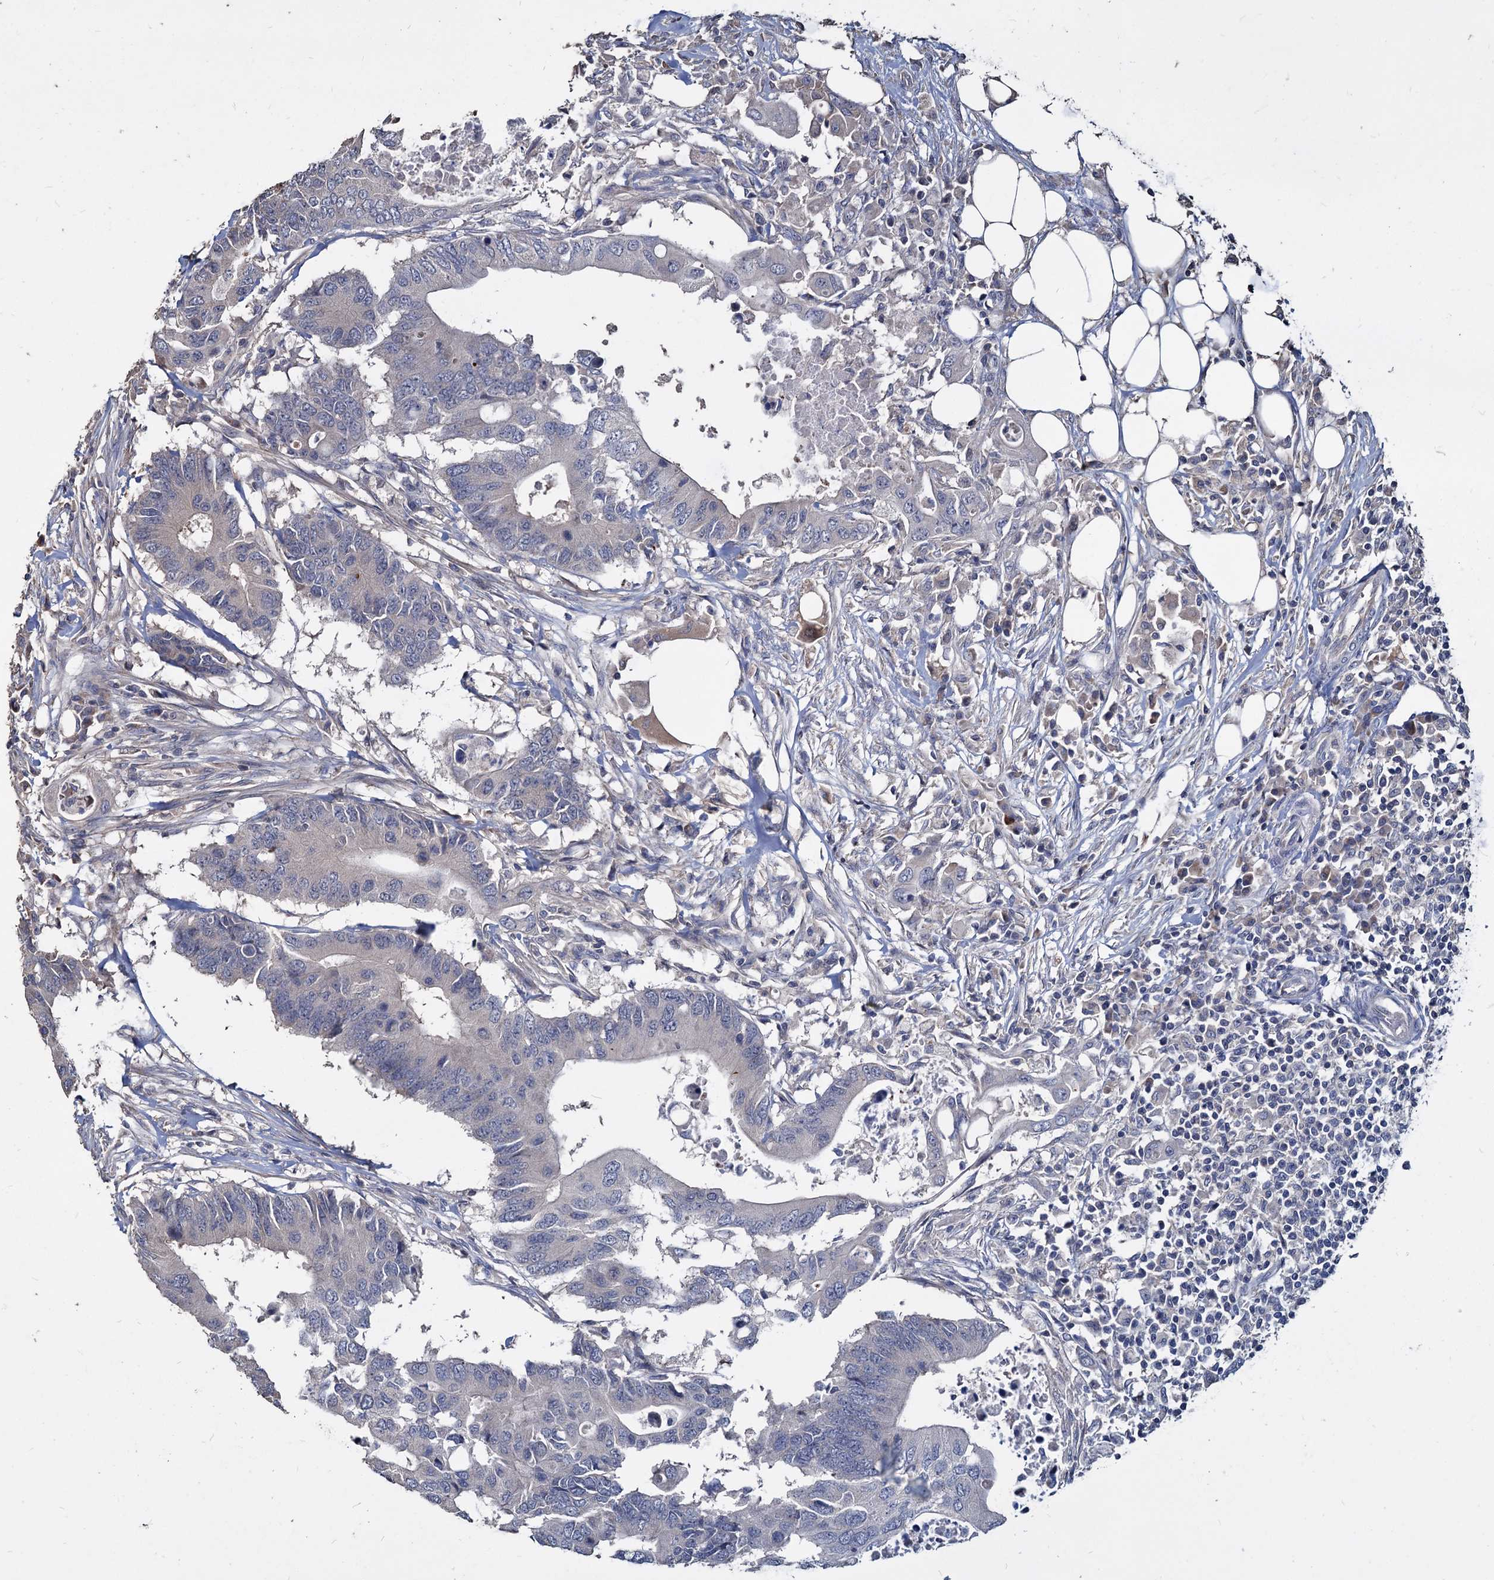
{"staining": {"intensity": "negative", "quantity": "none", "location": "none"}, "tissue": "colorectal cancer", "cell_type": "Tumor cells", "image_type": "cancer", "snomed": [{"axis": "morphology", "description": "Adenocarcinoma, NOS"}, {"axis": "topography", "description": "Colon"}], "caption": "Tumor cells show no significant expression in colorectal adenocarcinoma.", "gene": "DEPDC4", "patient": {"sex": "male", "age": 71}}